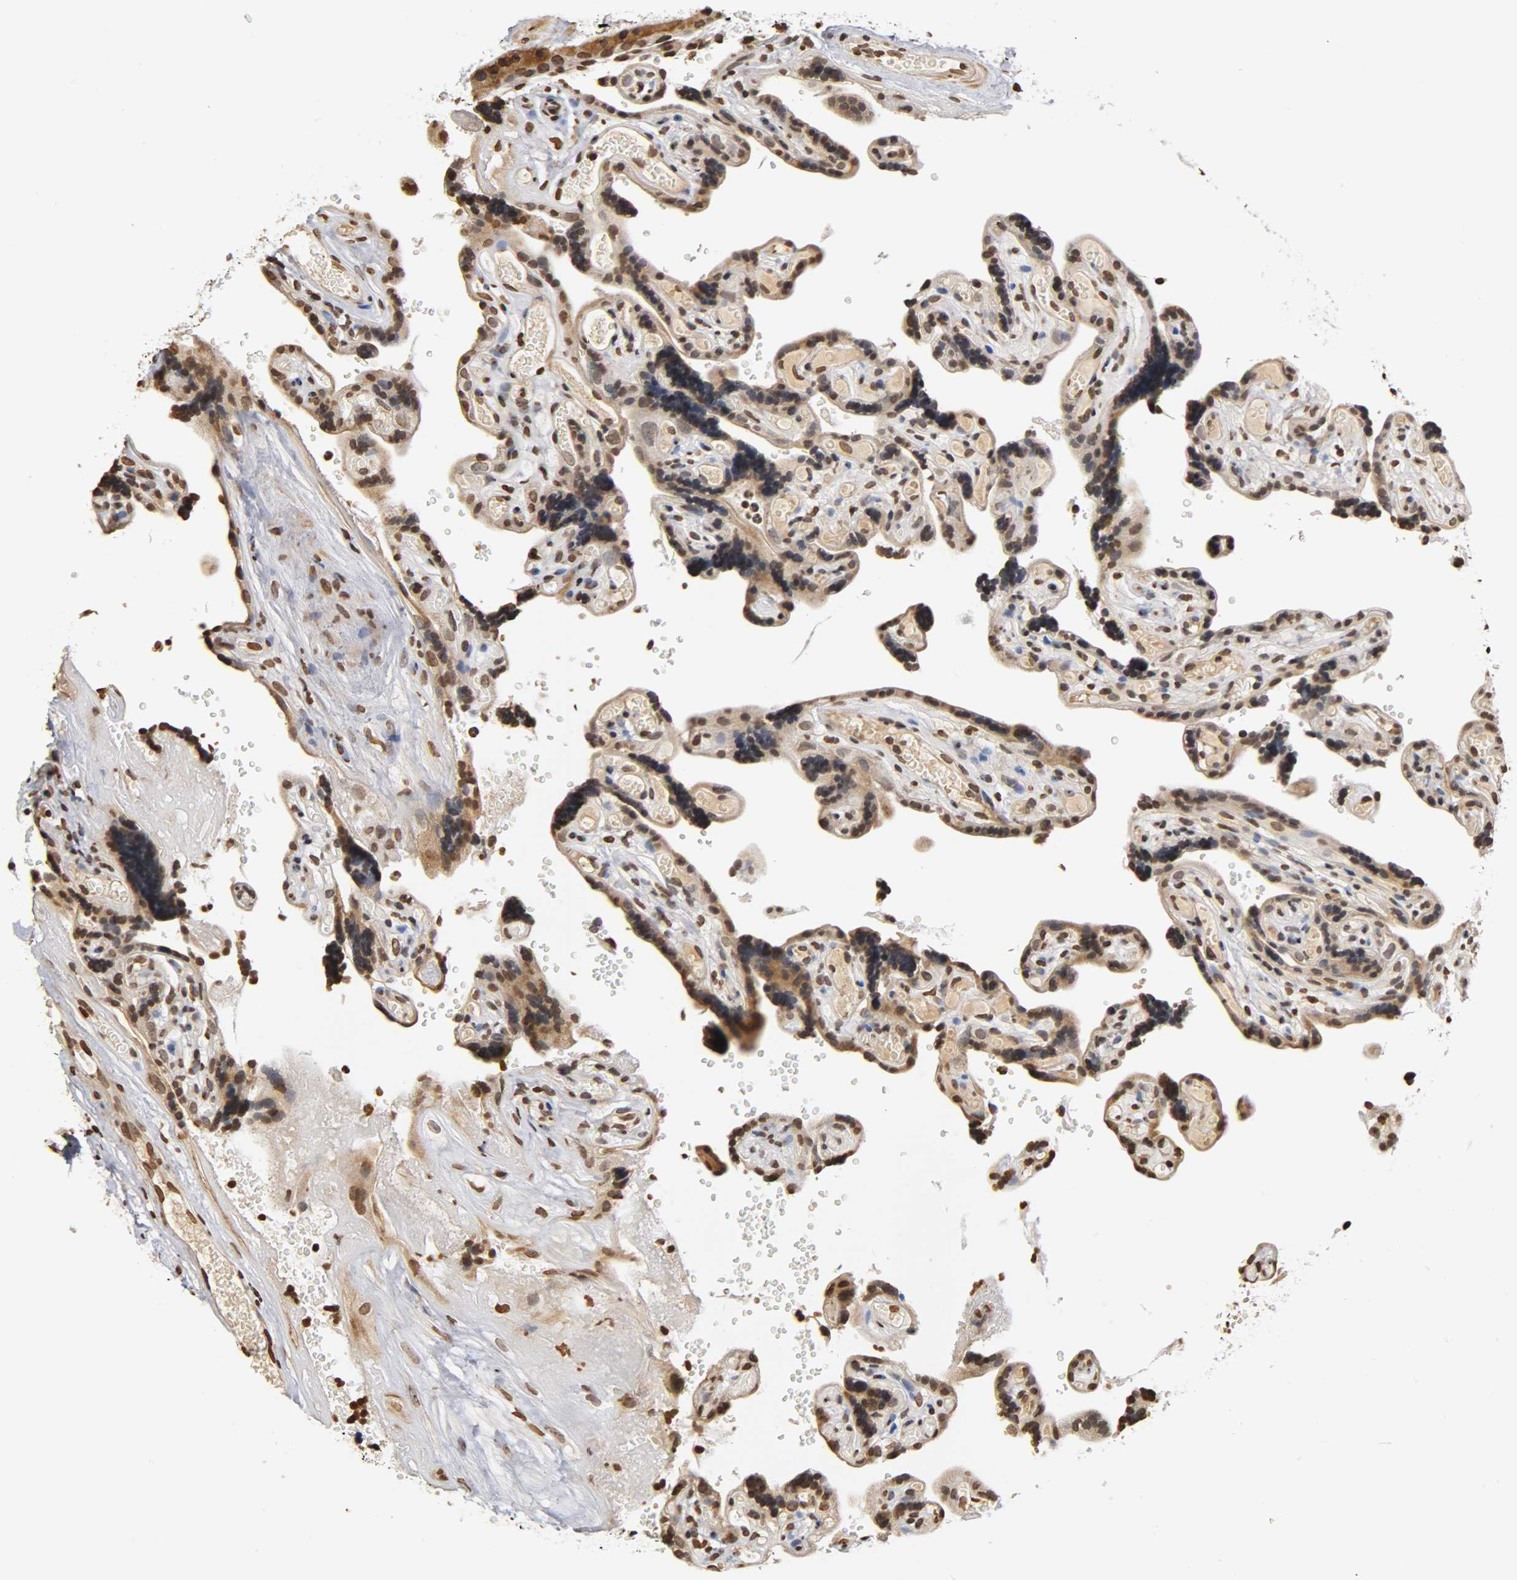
{"staining": {"intensity": "moderate", "quantity": ">75%", "location": "nuclear"}, "tissue": "placenta", "cell_type": "Decidual cells", "image_type": "normal", "snomed": [{"axis": "morphology", "description": "Normal tissue, NOS"}, {"axis": "topography", "description": "Placenta"}], "caption": "IHC micrograph of normal placenta: placenta stained using IHC reveals medium levels of moderate protein expression localized specifically in the nuclear of decidual cells, appearing as a nuclear brown color.", "gene": "ERCC2", "patient": {"sex": "female", "age": 30}}